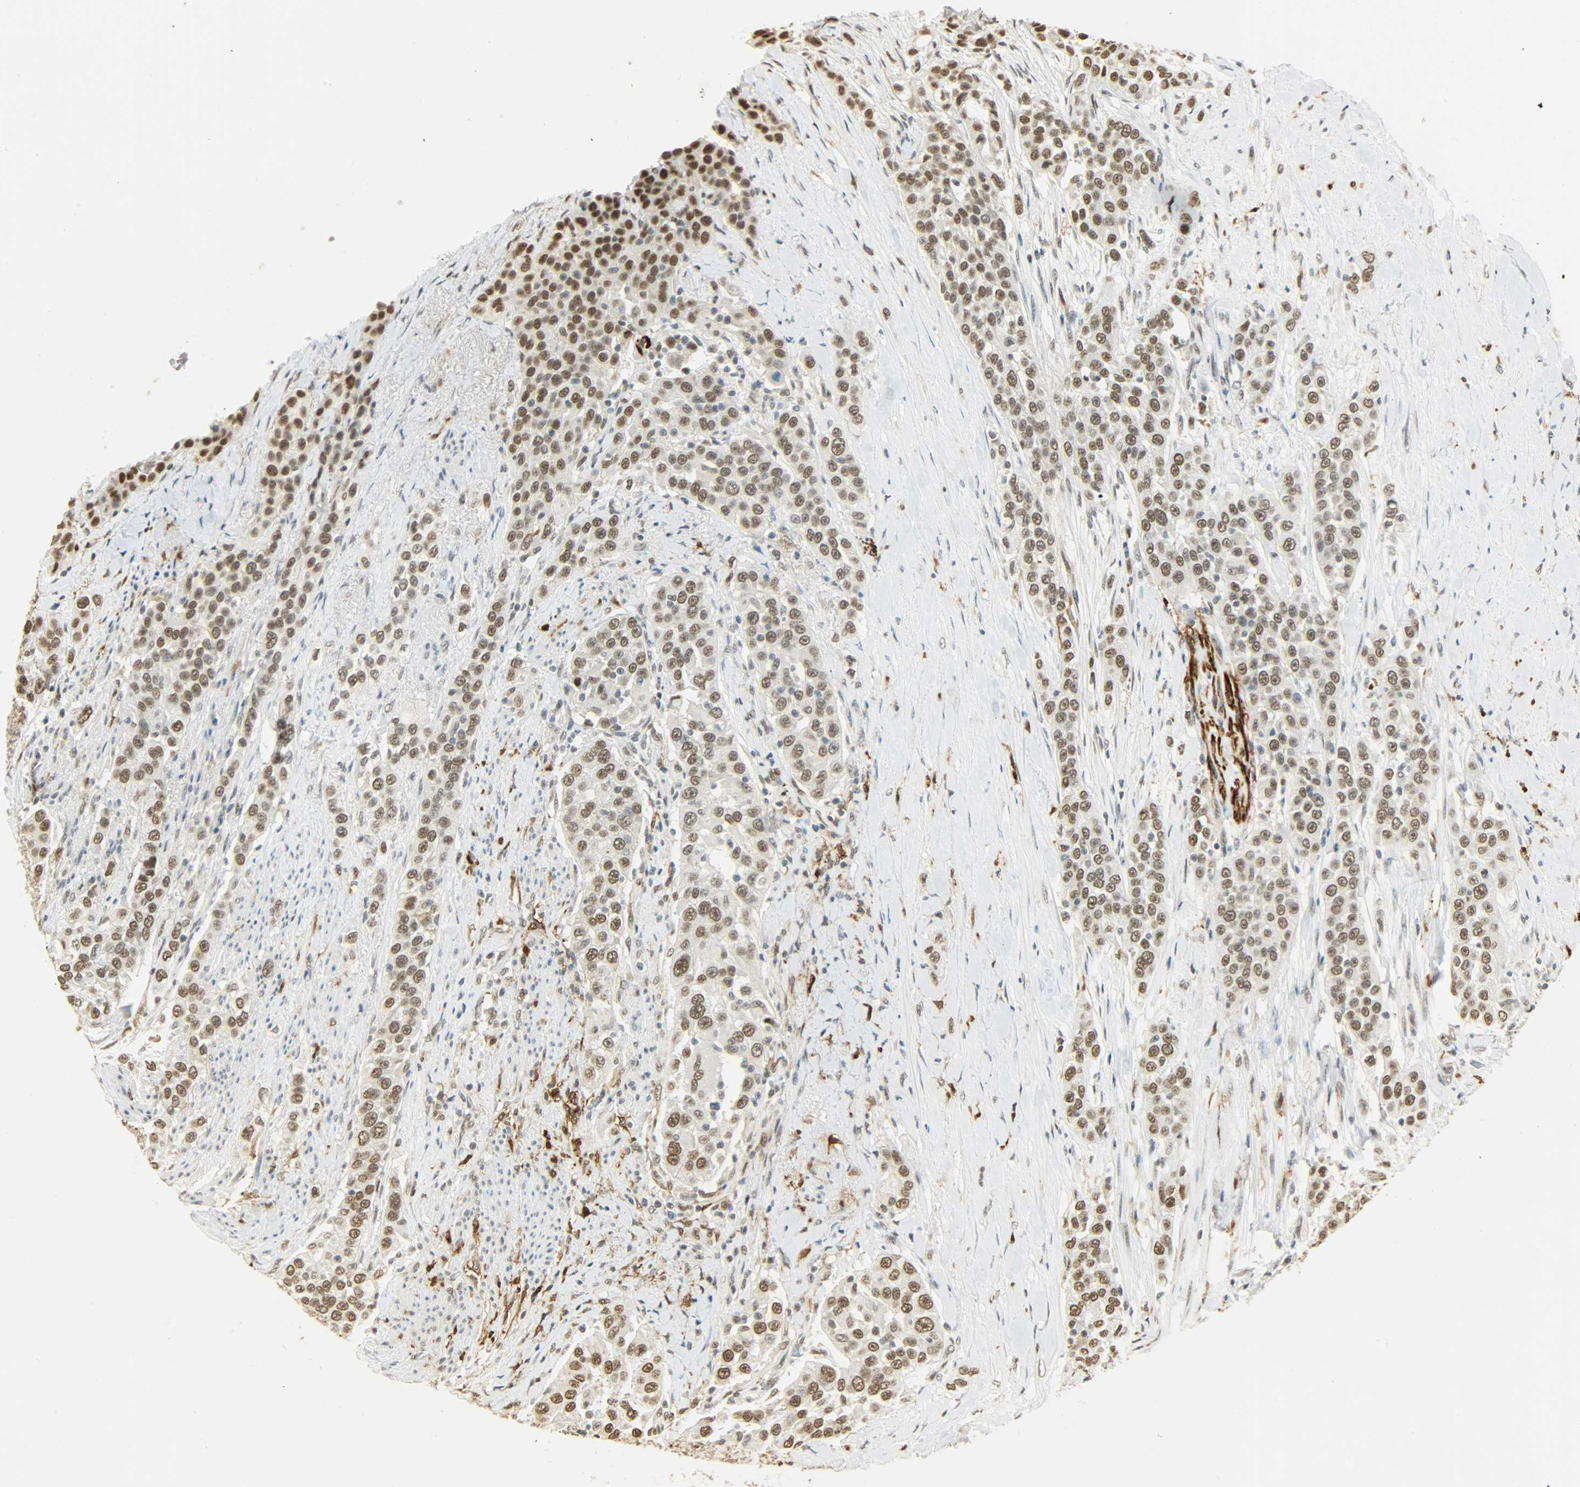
{"staining": {"intensity": "moderate", "quantity": ">75%", "location": "nuclear"}, "tissue": "urothelial cancer", "cell_type": "Tumor cells", "image_type": "cancer", "snomed": [{"axis": "morphology", "description": "Urothelial carcinoma, High grade"}, {"axis": "topography", "description": "Urinary bladder"}], "caption": "Protein analysis of urothelial carcinoma (high-grade) tissue reveals moderate nuclear staining in approximately >75% of tumor cells.", "gene": "NGFR", "patient": {"sex": "female", "age": 80}}